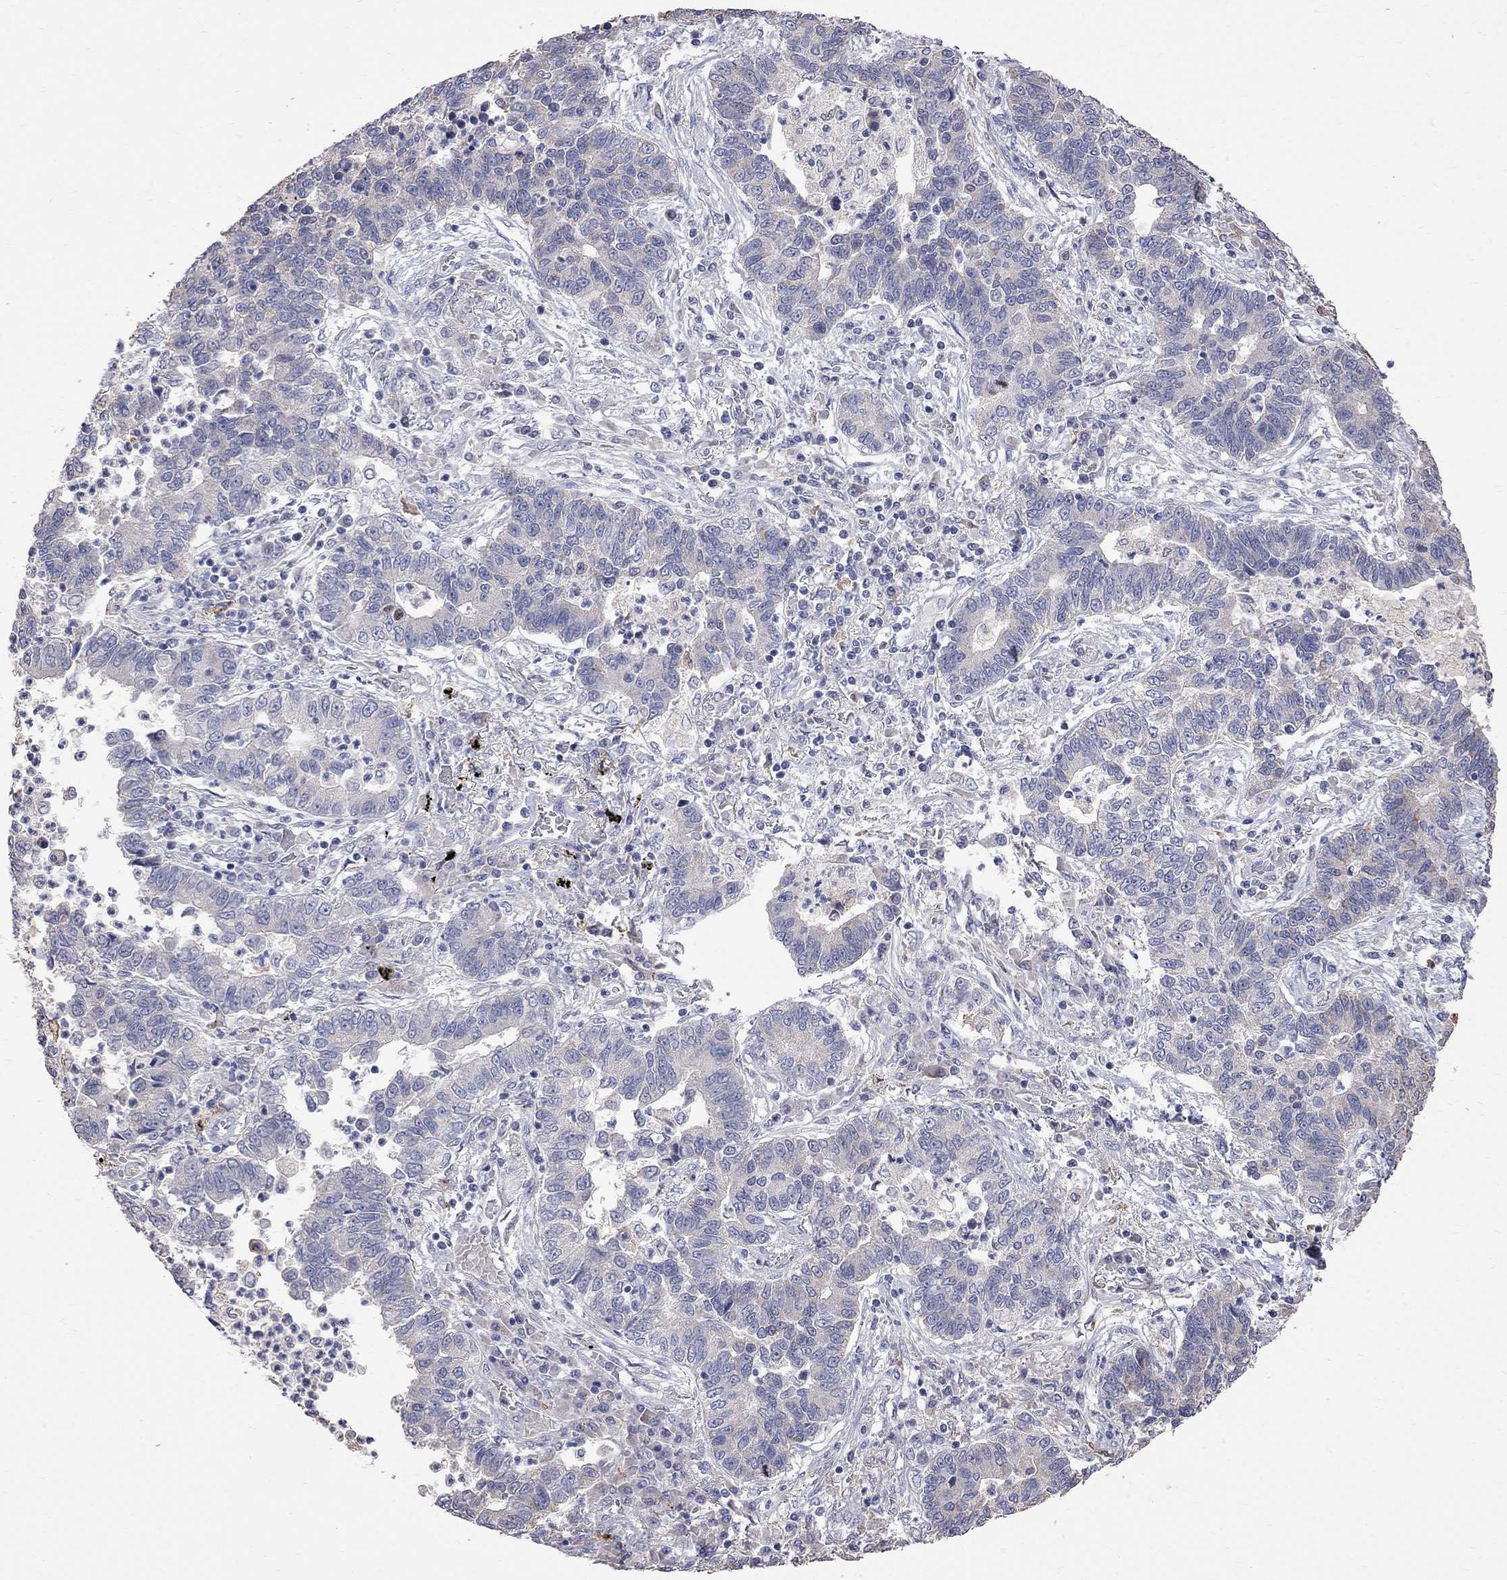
{"staining": {"intensity": "negative", "quantity": "none", "location": "none"}, "tissue": "lung cancer", "cell_type": "Tumor cells", "image_type": "cancer", "snomed": [{"axis": "morphology", "description": "Adenocarcinoma, NOS"}, {"axis": "topography", "description": "Lung"}], "caption": "A photomicrograph of lung adenocarcinoma stained for a protein exhibits no brown staining in tumor cells.", "gene": "CKAP2", "patient": {"sex": "female", "age": 57}}